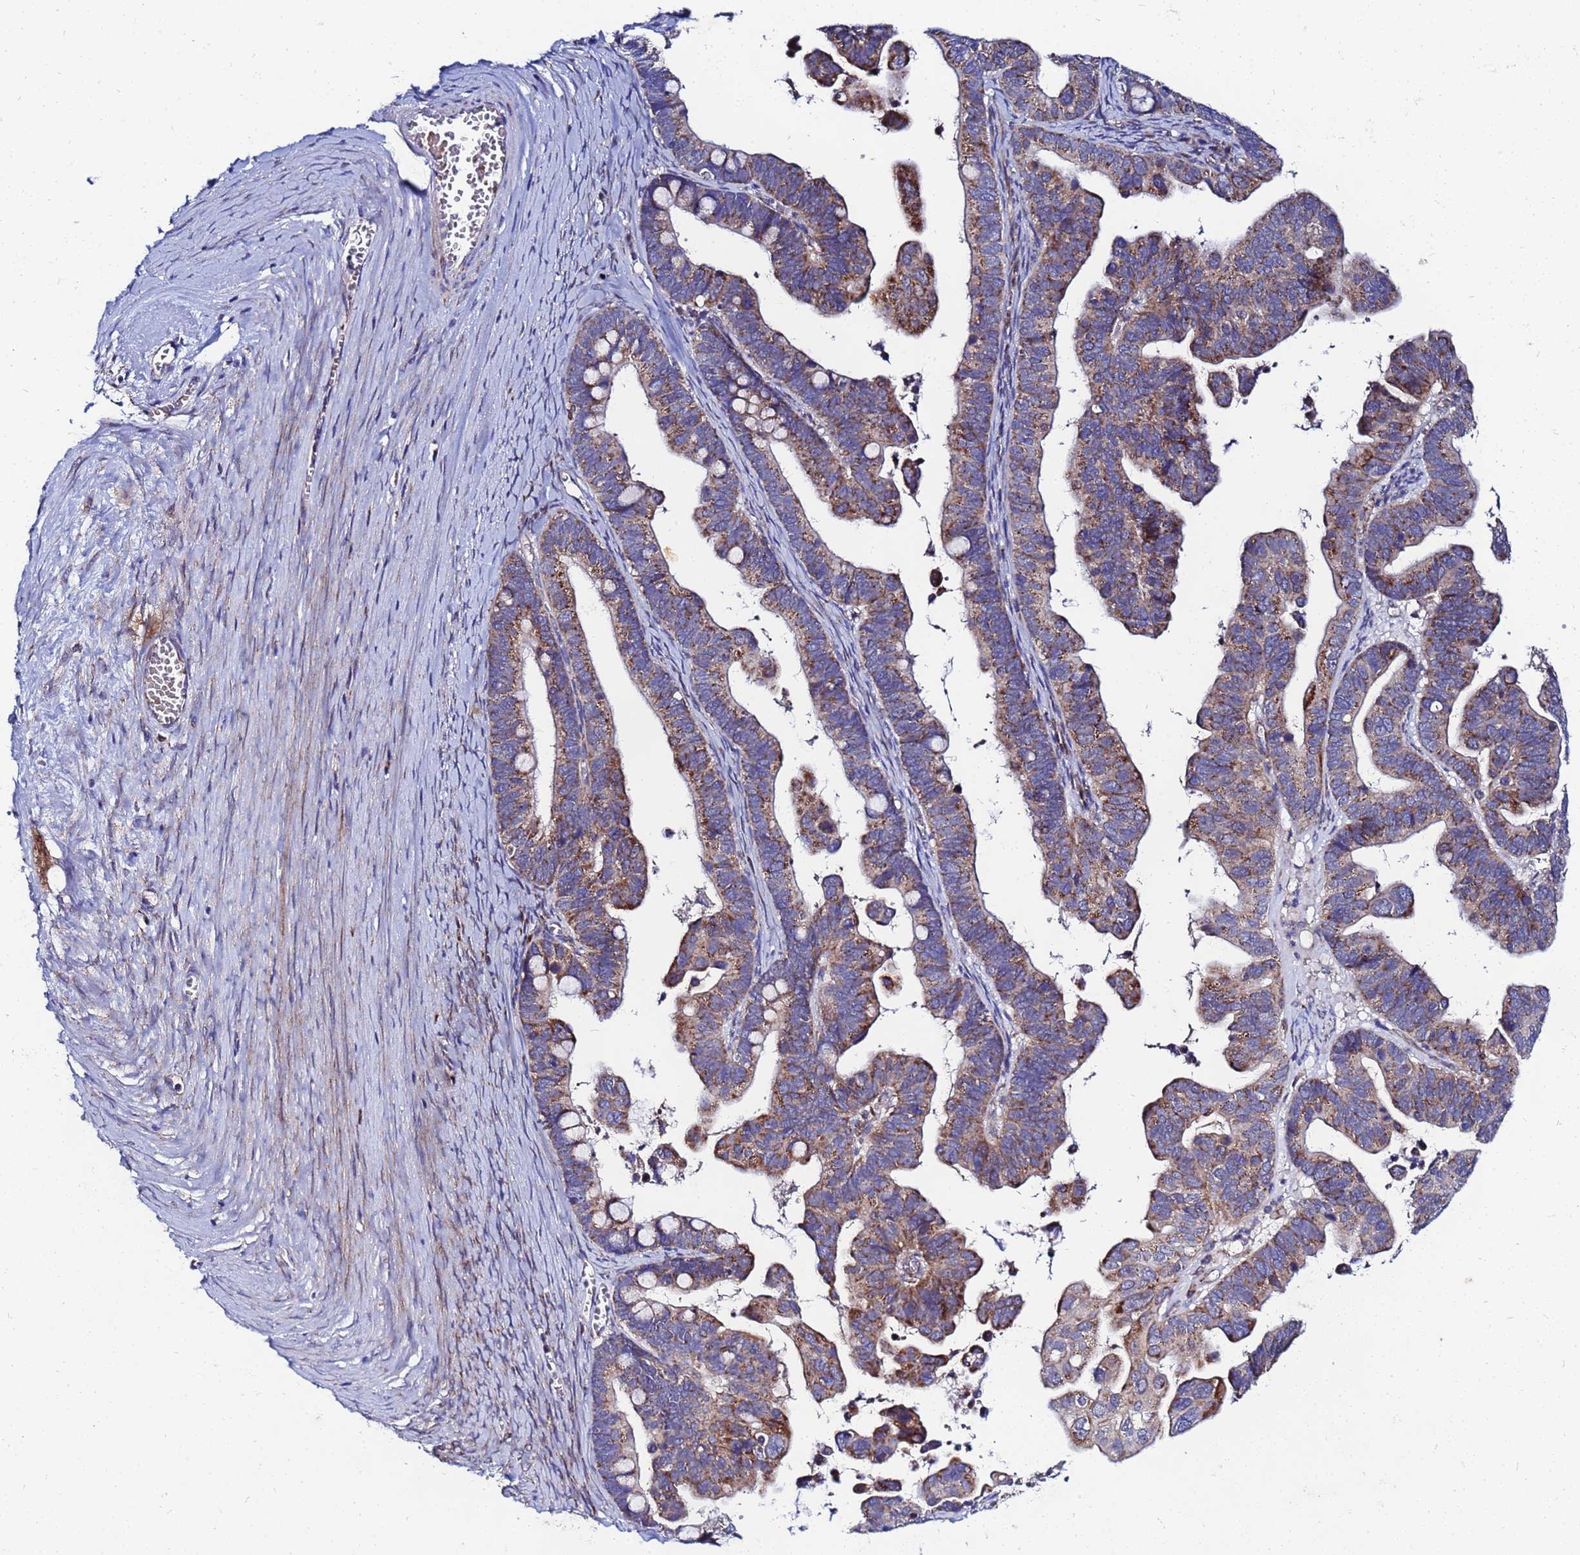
{"staining": {"intensity": "moderate", "quantity": ">75%", "location": "cytoplasmic/membranous"}, "tissue": "ovarian cancer", "cell_type": "Tumor cells", "image_type": "cancer", "snomed": [{"axis": "morphology", "description": "Cystadenocarcinoma, serous, NOS"}, {"axis": "topography", "description": "Ovary"}], "caption": "A brown stain labels moderate cytoplasmic/membranous staining of a protein in ovarian serous cystadenocarcinoma tumor cells. The staining was performed using DAB (3,3'-diaminobenzidine) to visualize the protein expression in brown, while the nuclei were stained in blue with hematoxylin (Magnification: 20x).", "gene": "FAHD2A", "patient": {"sex": "female", "age": 56}}